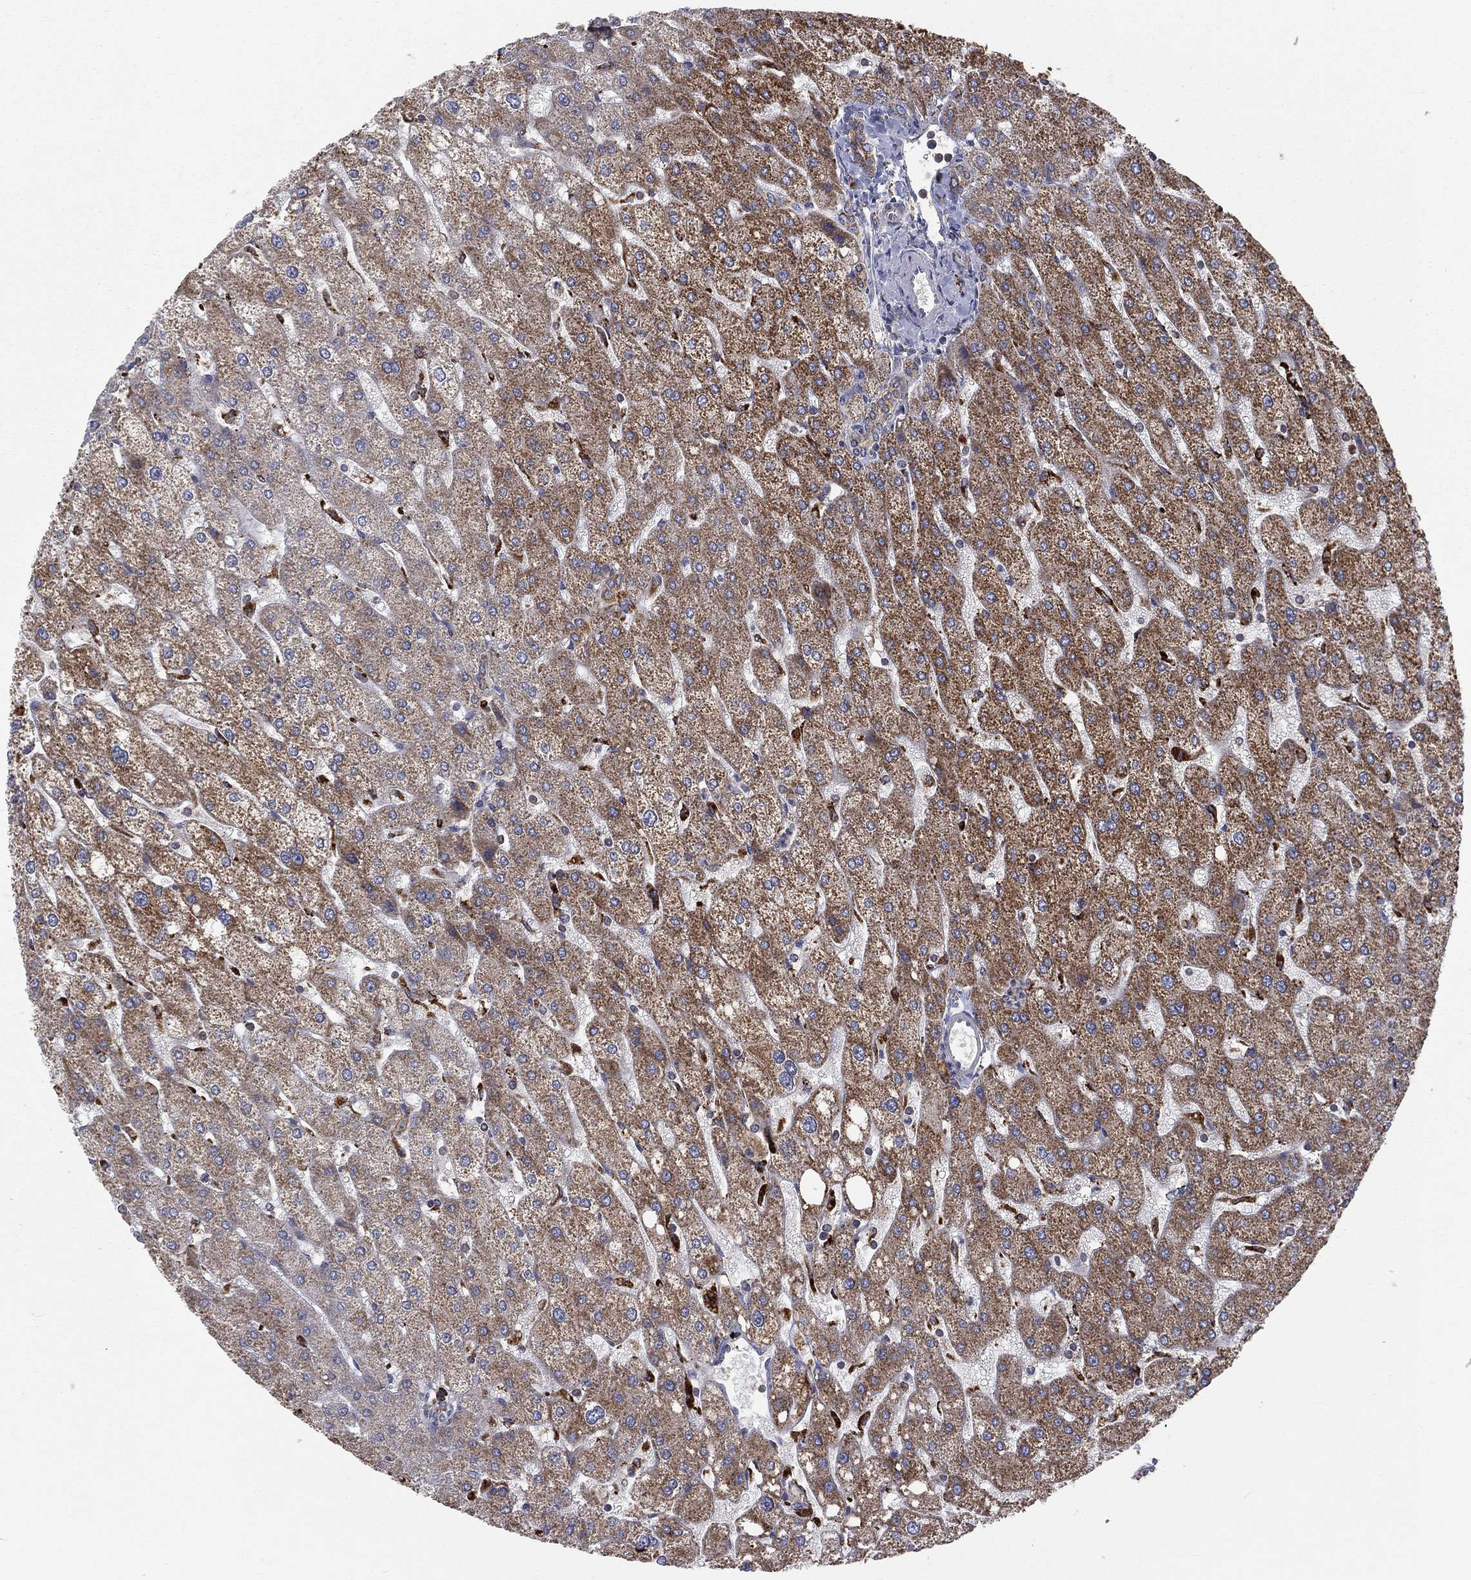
{"staining": {"intensity": "weak", "quantity": "25%-75%", "location": "cytoplasmic/membranous"}, "tissue": "liver", "cell_type": "Cholangiocytes", "image_type": "normal", "snomed": [{"axis": "morphology", "description": "Normal tissue, NOS"}, {"axis": "topography", "description": "Liver"}], "caption": "Liver stained with DAB IHC exhibits low levels of weak cytoplasmic/membranous positivity in approximately 25%-75% of cholangiocytes. The protein is shown in brown color, while the nuclei are stained blue.", "gene": "RIN3", "patient": {"sex": "male", "age": 67}}